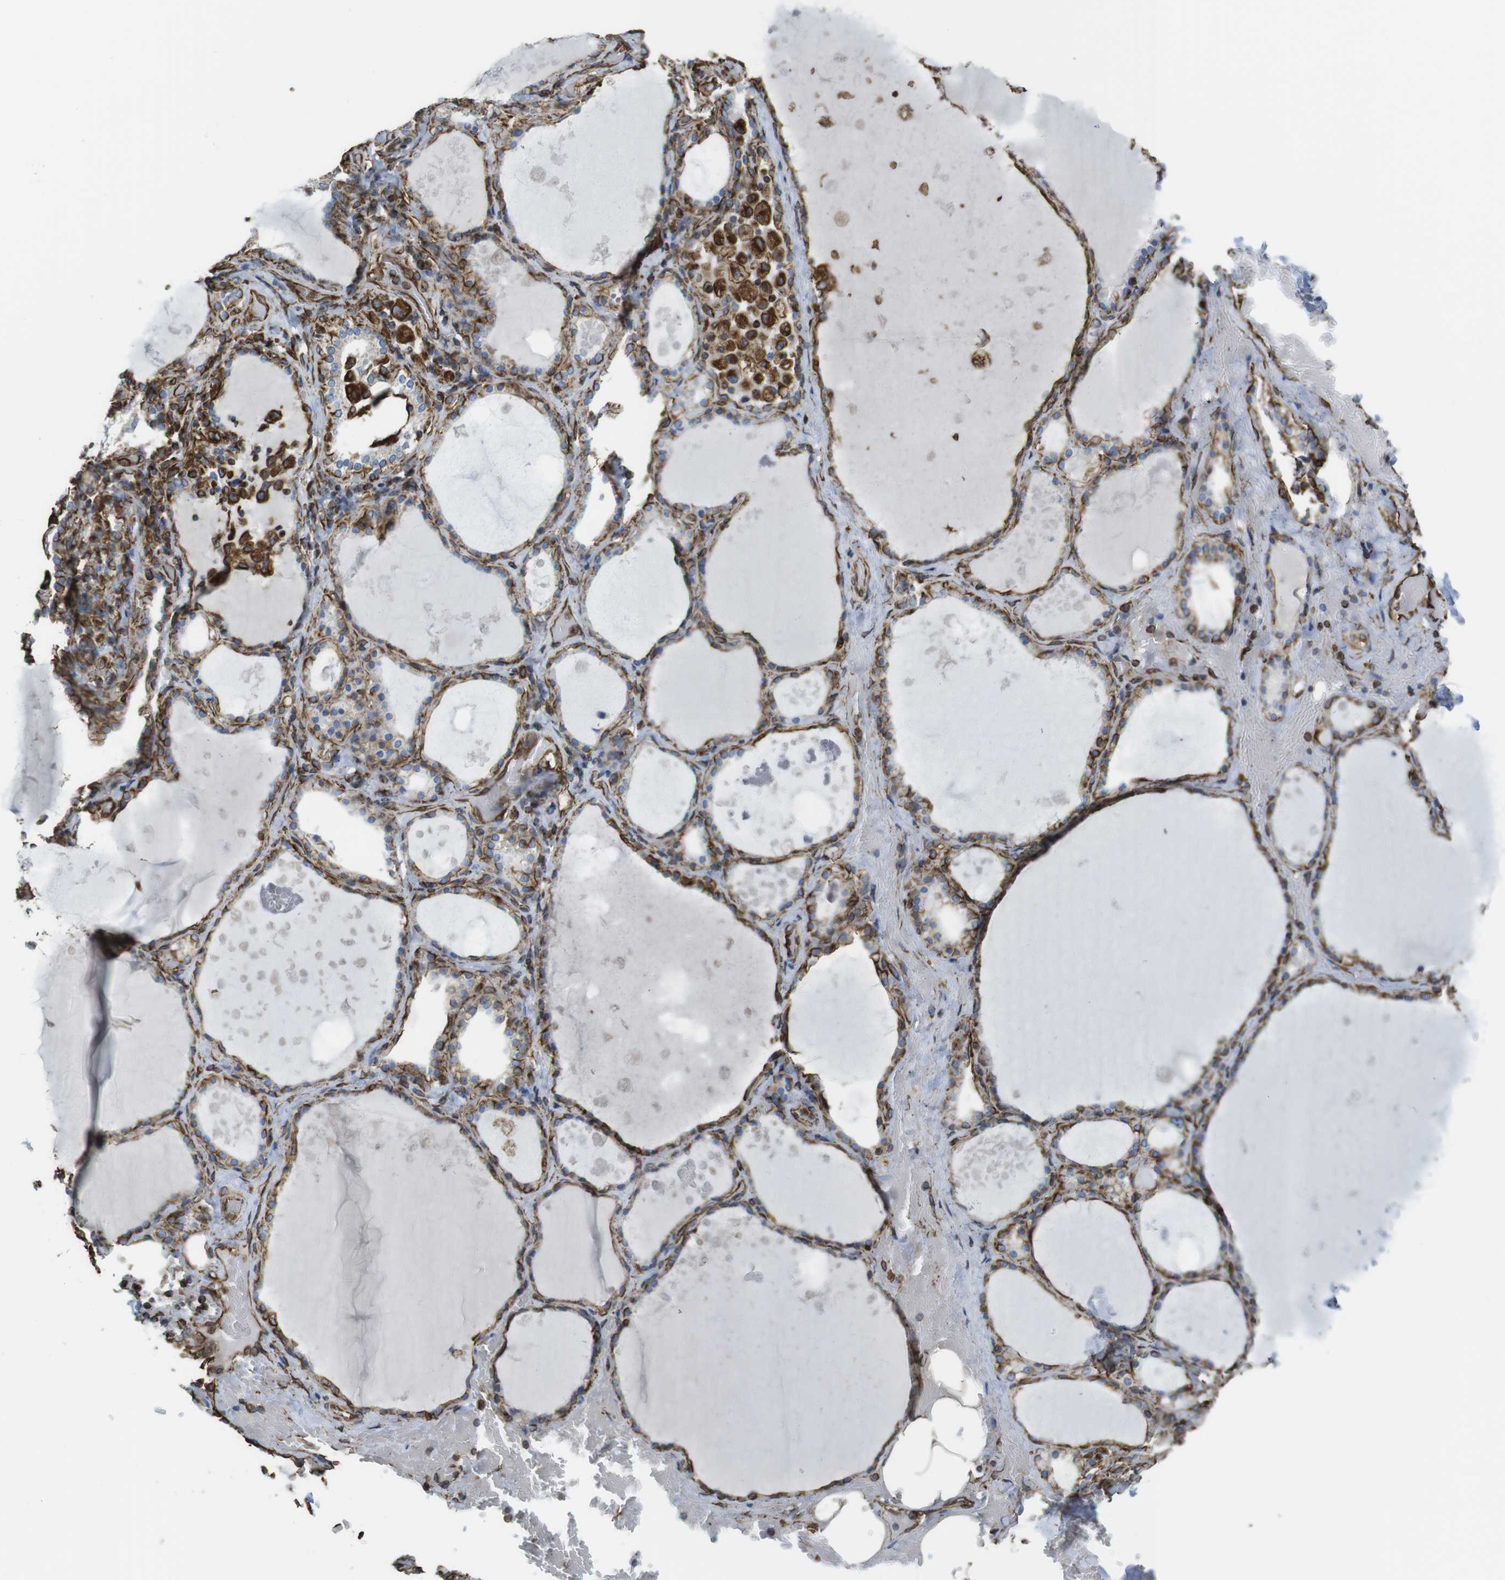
{"staining": {"intensity": "moderate", "quantity": ">75%", "location": "cytoplasmic/membranous"}, "tissue": "thyroid gland", "cell_type": "Glandular cells", "image_type": "normal", "snomed": [{"axis": "morphology", "description": "Normal tissue, NOS"}, {"axis": "topography", "description": "Thyroid gland"}], "caption": "Thyroid gland was stained to show a protein in brown. There is medium levels of moderate cytoplasmic/membranous staining in about >75% of glandular cells. (Stains: DAB (3,3'-diaminobenzidine) in brown, nuclei in blue, Microscopy: brightfield microscopy at high magnification).", "gene": "RALGPS1", "patient": {"sex": "male", "age": 61}}